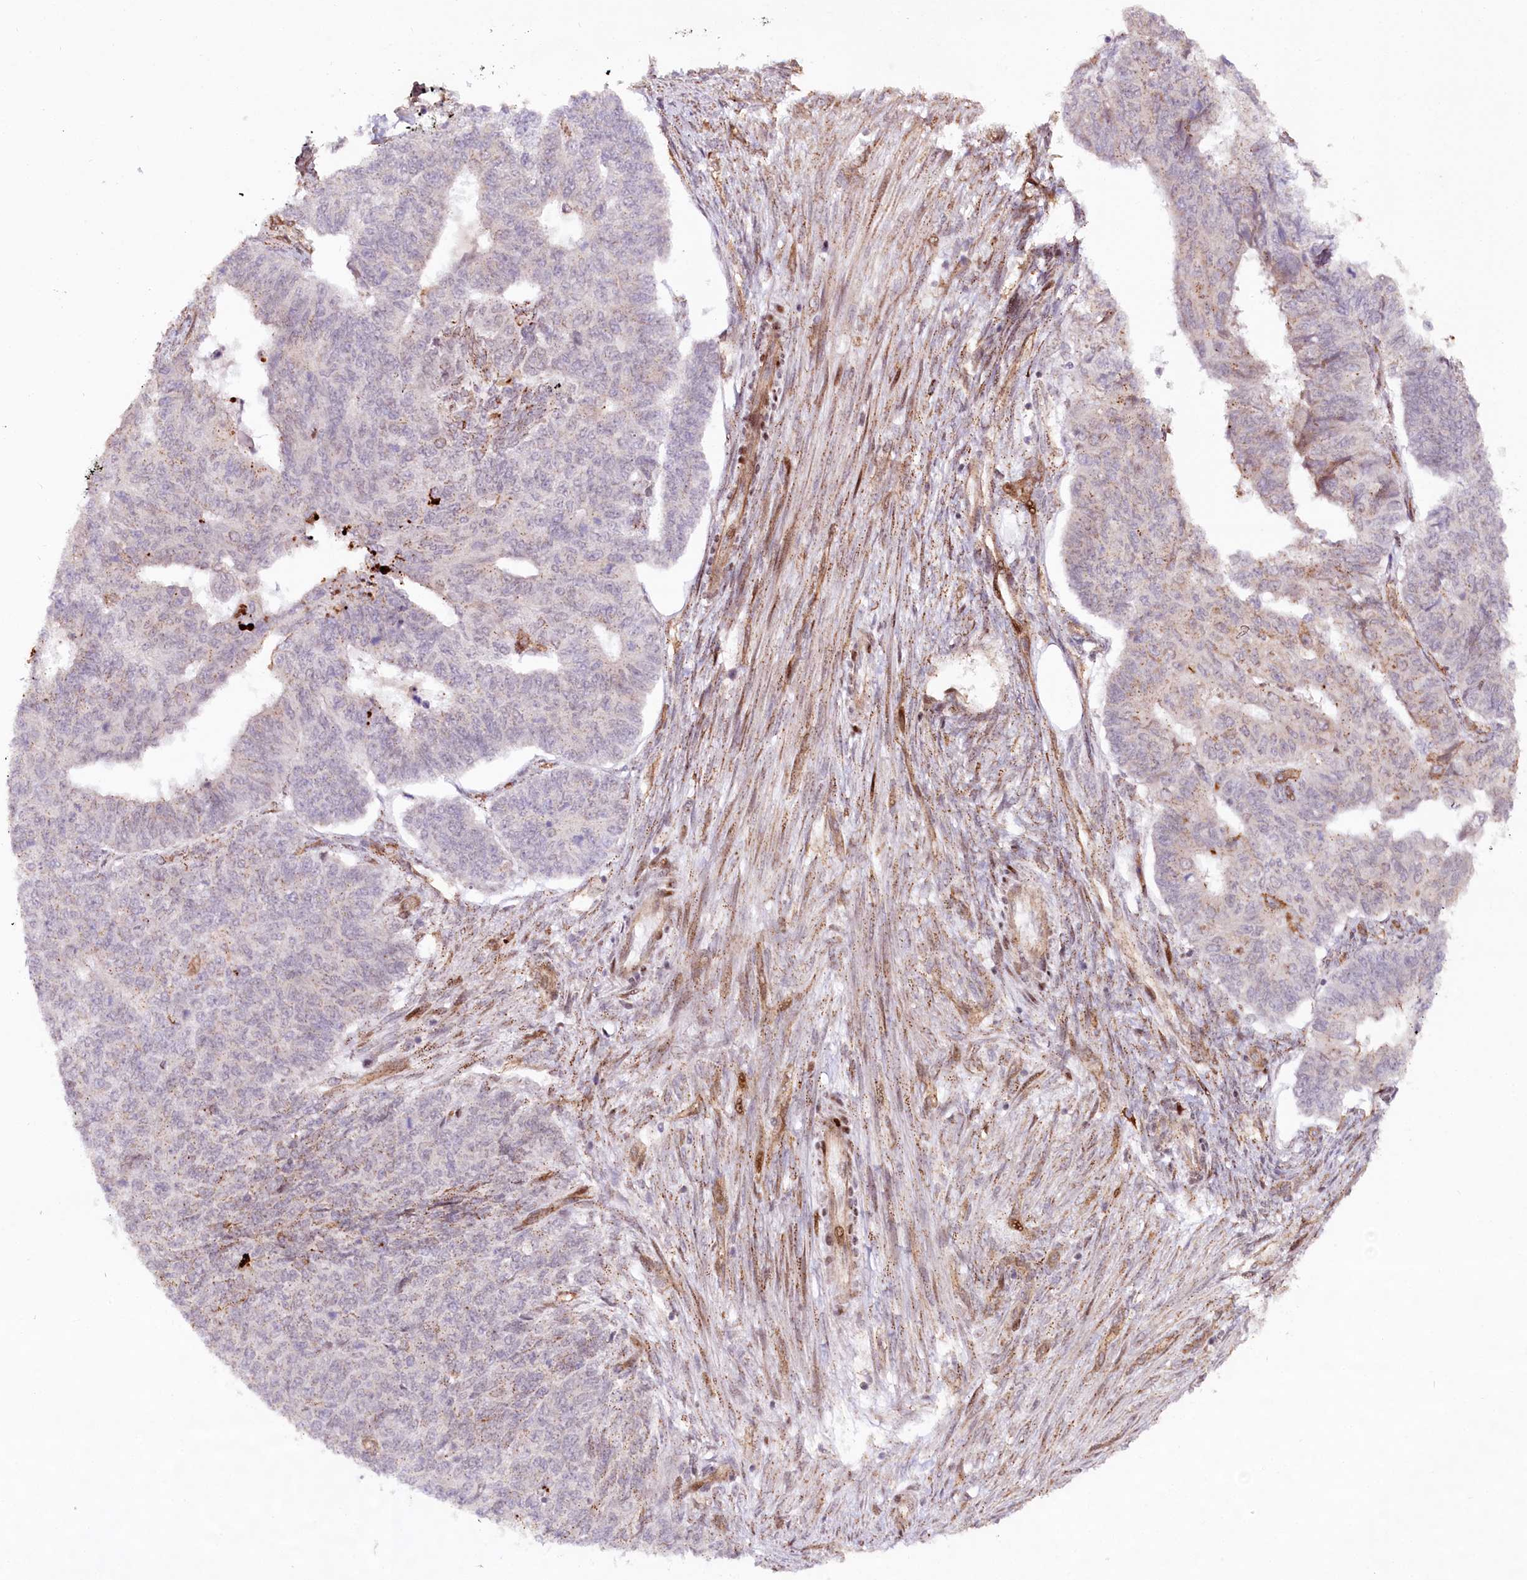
{"staining": {"intensity": "negative", "quantity": "none", "location": "none"}, "tissue": "endometrial cancer", "cell_type": "Tumor cells", "image_type": "cancer", "snomed": [{"axis": "morphology", "description": "Adenocarcinoma, NOS"}, {"axis": "topography", "description": "Endometrium"}], "caption": "Endometrial cancer was stained to show a protein in brown. There is no significant positivity in tumor cells.", "gene": "COPG1", "patient": {"sex": "female", "age": 32}}